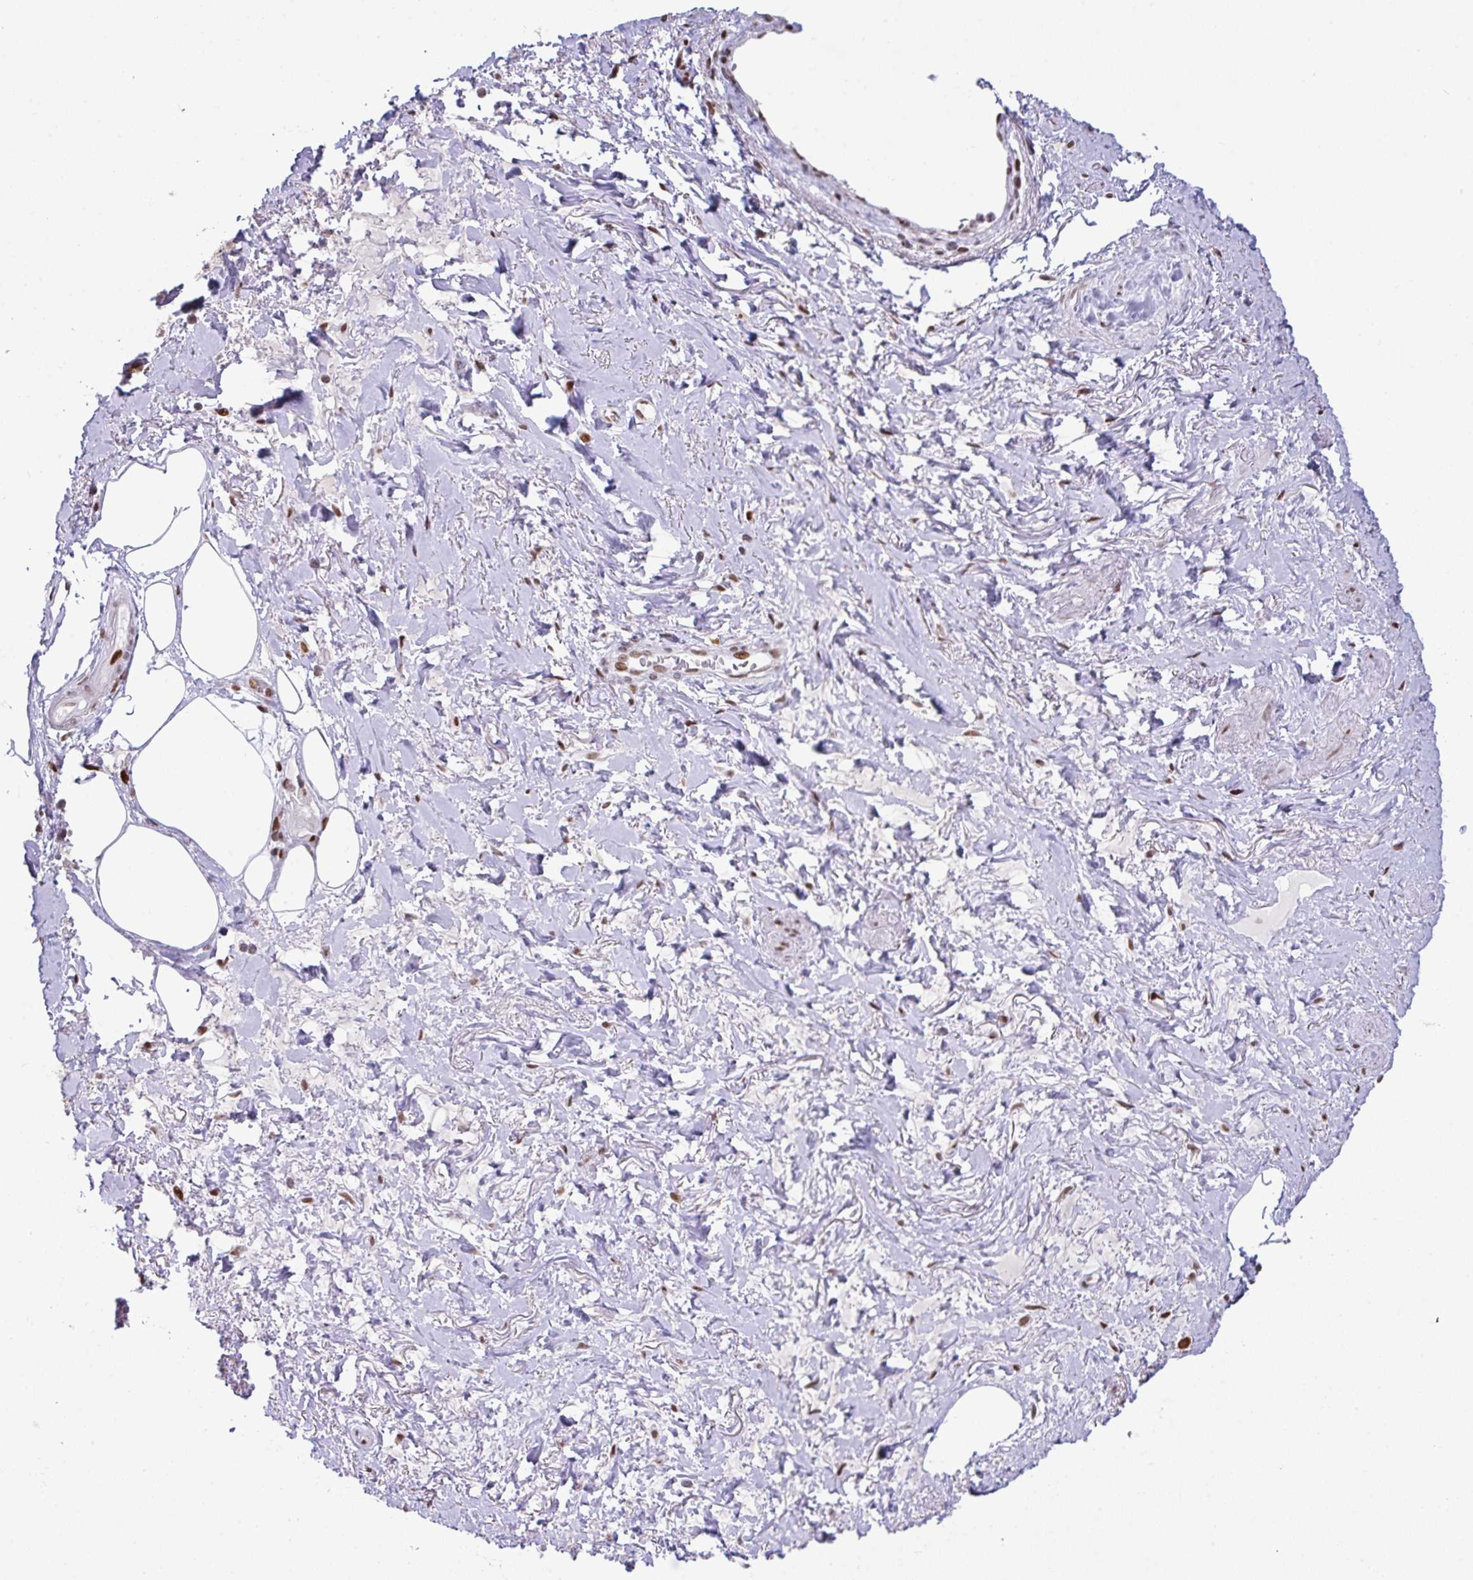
{"staining": {"intensity": "negative", "quantity": "none", "location": "none"}, "tissue": "adipose tissue", "cell_type": "Adipocytes", "image_type": "normal", "snomed": [{"axis": "morphology", "description": "Normal tissue, NOS"}, {"axis": "topography", "description": "Vagina"}, {"axis": "topography", "description": "Peripheral nerve tissue"}], "caption": "Immunohistochemical staining of unremarkable human adipose tissue shows no significant staining in adipocytes.", "gene": "CLP1", "patient": {"sex": "female", "age": 71}}